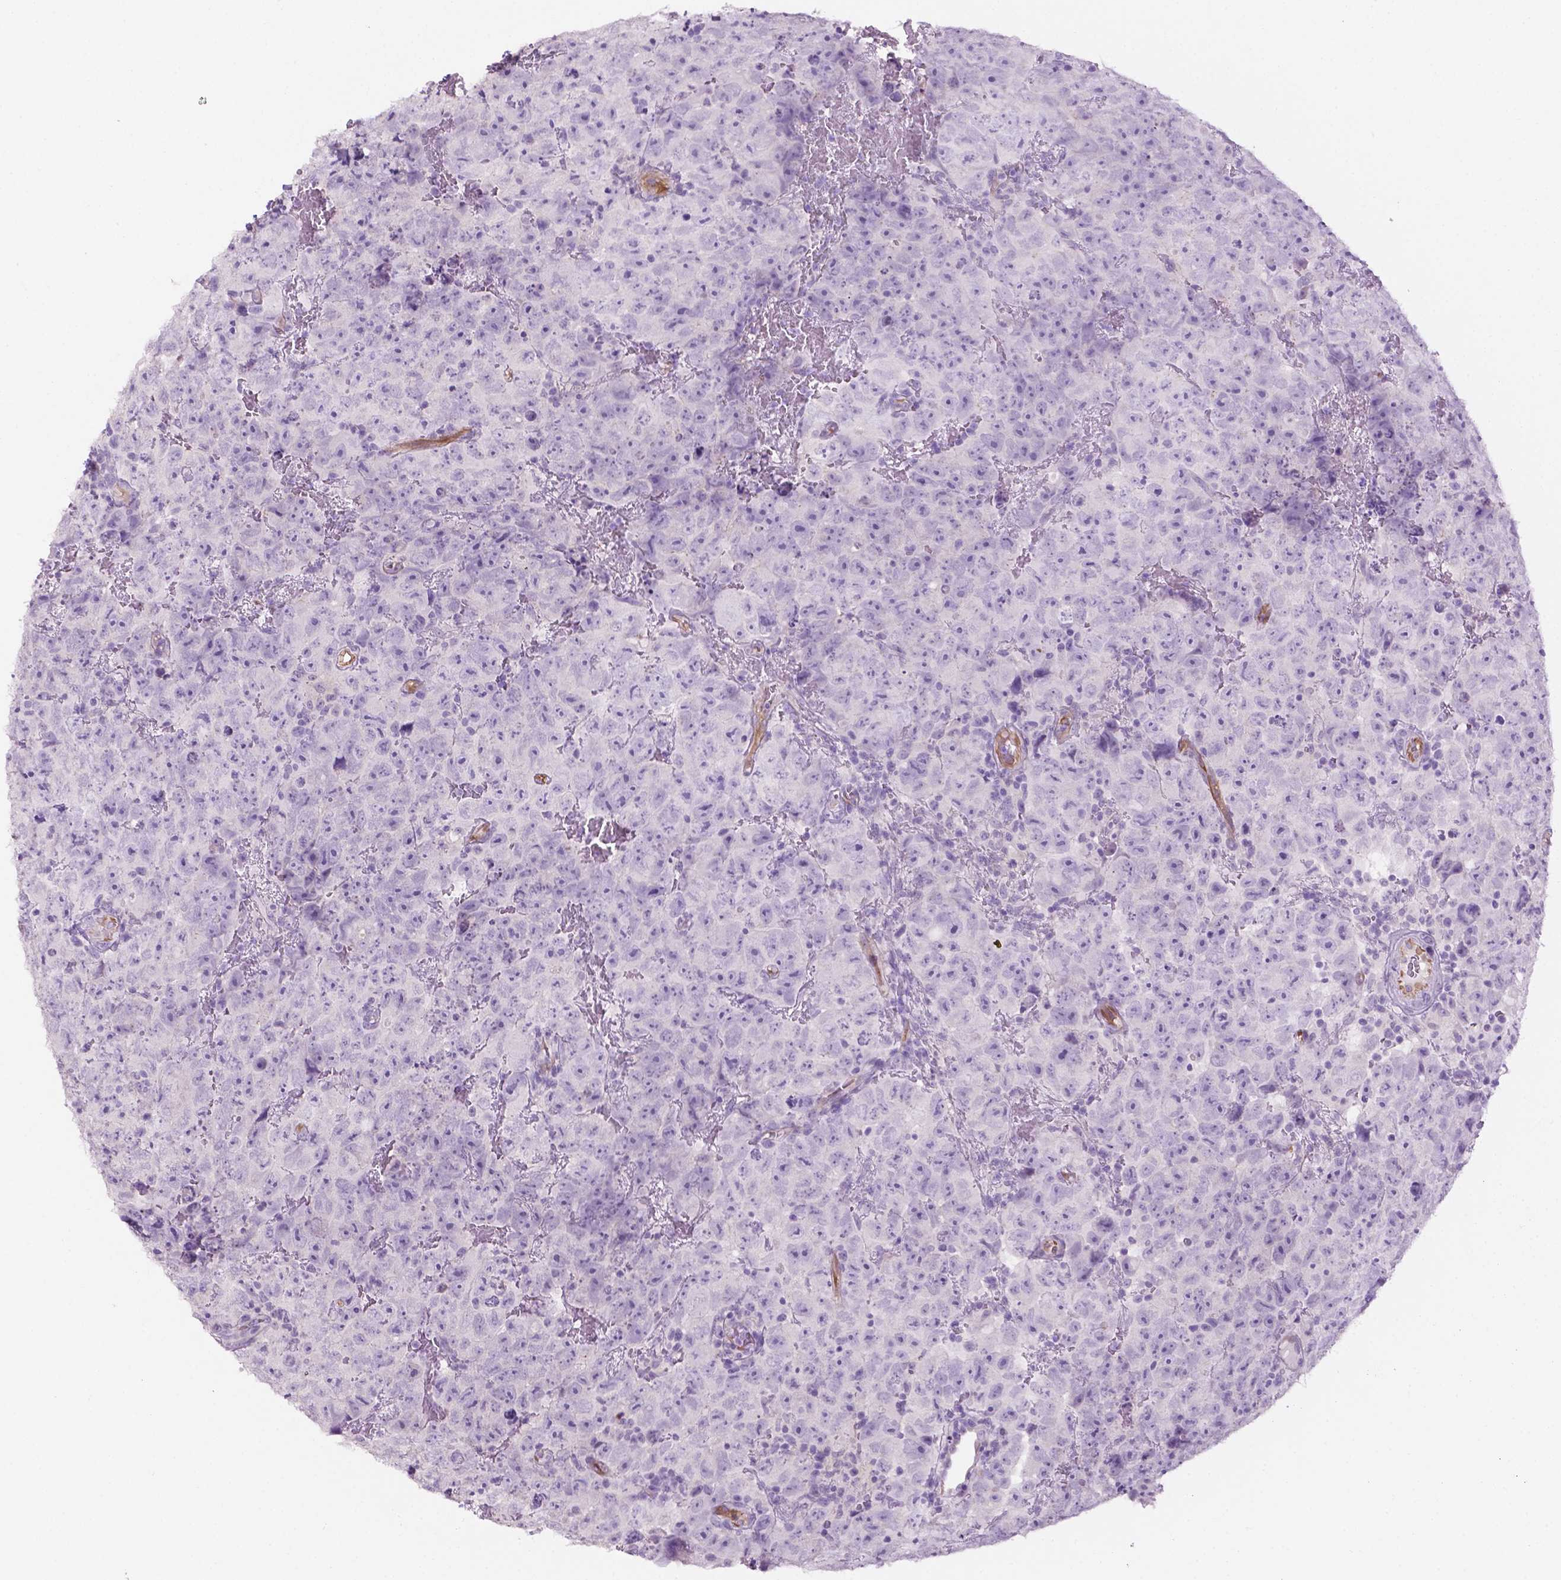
{"staining": {"intensity": "negative", "quantity": "none", "location": "none"}, "tissue": "testis cancer", "cell_type": "Tumor cells", "image_type": "cancer", "snomed": [{"axis": "morphology", "description": "Carcinoma, Embryonal, NOS"}, {"axis": "topography", "description": "Testis"}], "caption": "There is no significant staining in tumor cells of embryonal carcinoma (testis).", "gene": "PHGR1", "patient": {"sex": "male", "age": 24}}